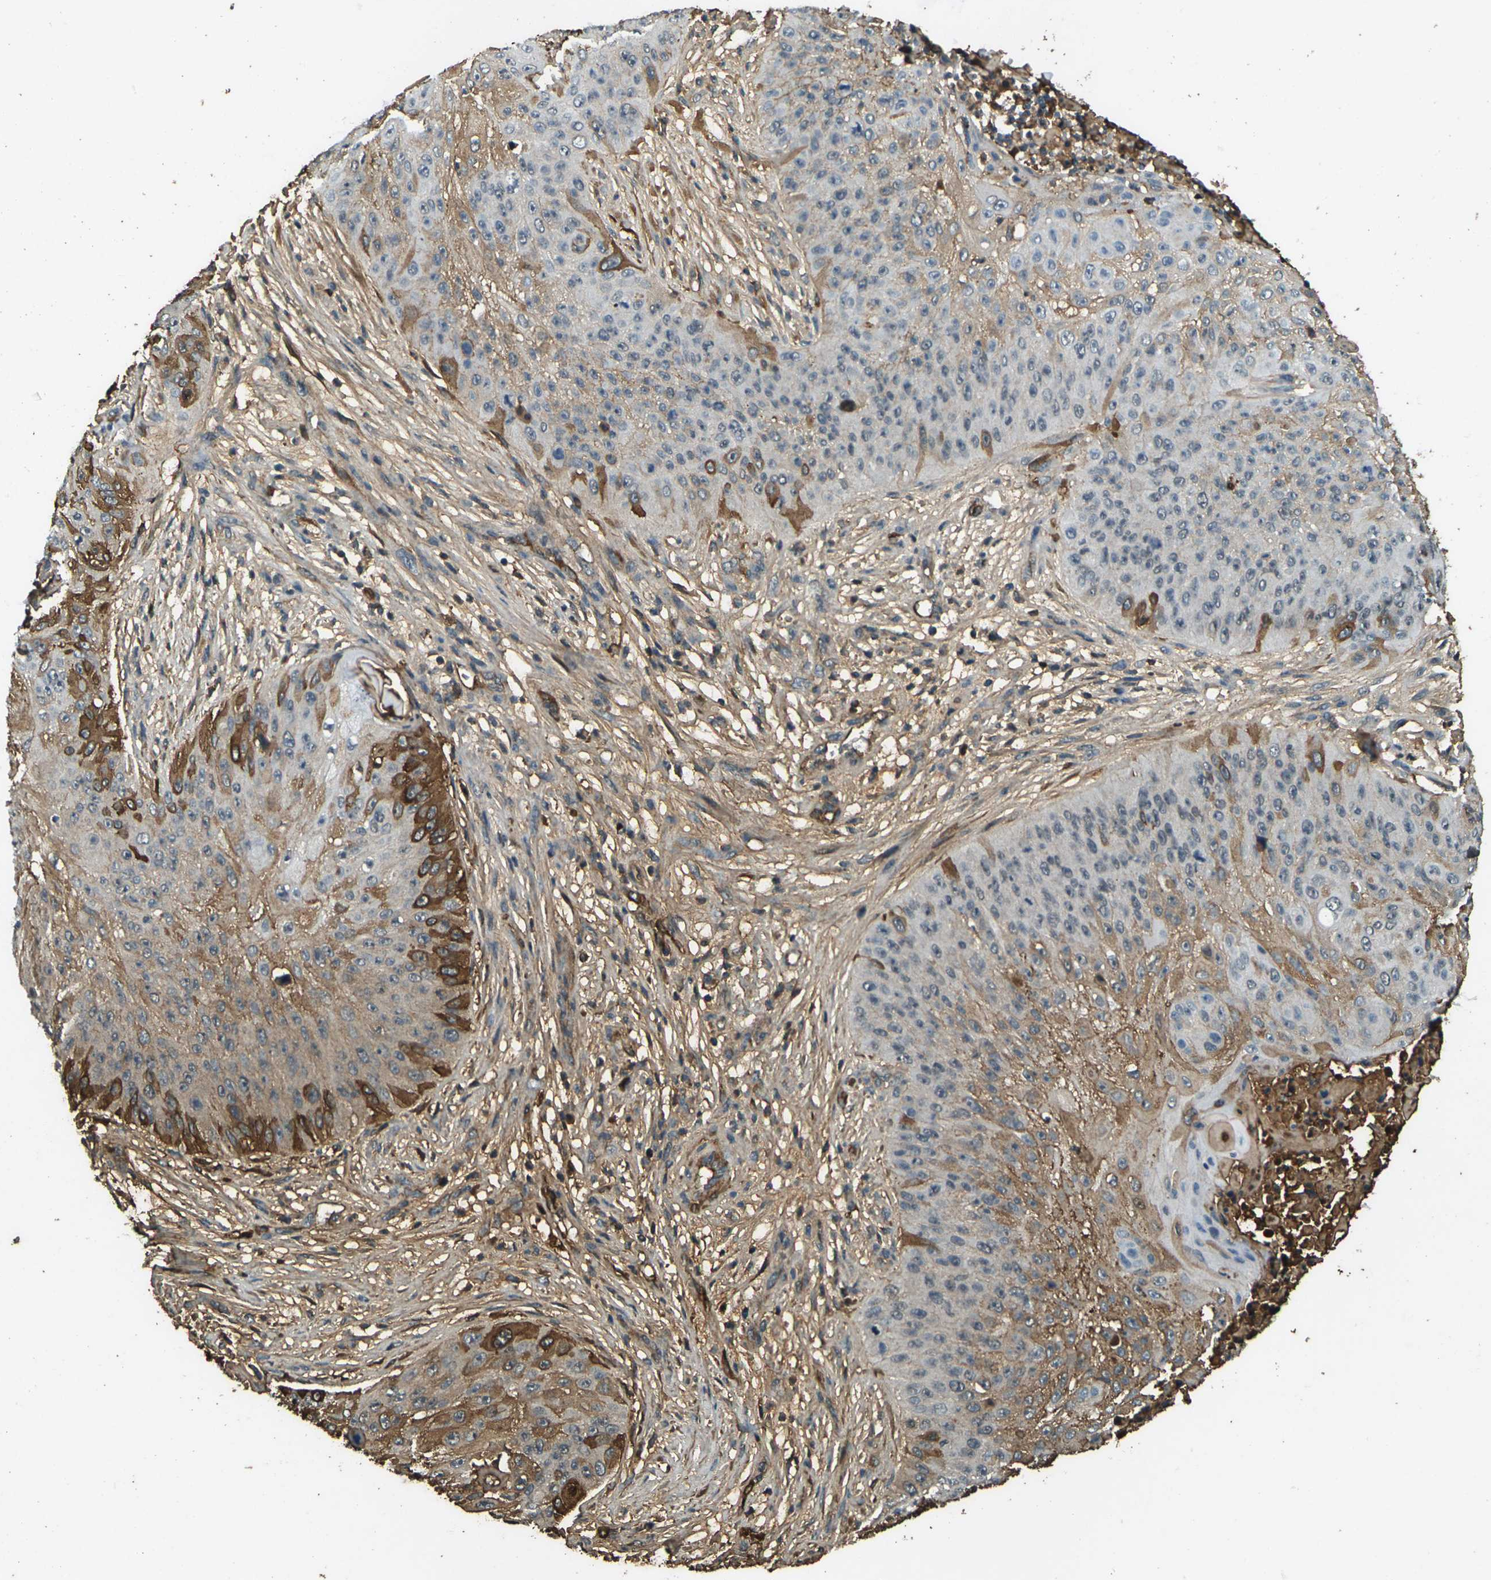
{"staining": {"intensity": "strong", "quantity": "25%-75%", "location": "cytoplasmic/membranous"}, "tissue": "skin cancer", "cell_type": "Tumor cells", "image_type": "cancer", "snomed": [{"axis": "morphology", "description": "Squamous cell carcinoma, NOS"}, {"axis": "topography", "description": "Skin"}], "caption": "Immunohistochemistry micrograph of human skin cancer (squamous cell carcinoma) stained for a protein (brown), which shows high levels of strong cytoplasmic/membranous positivity in approximately 25%-75% of tumor cells.", "gene": "CYP1B1", "patient": {"sex": "female", "age": 80}}